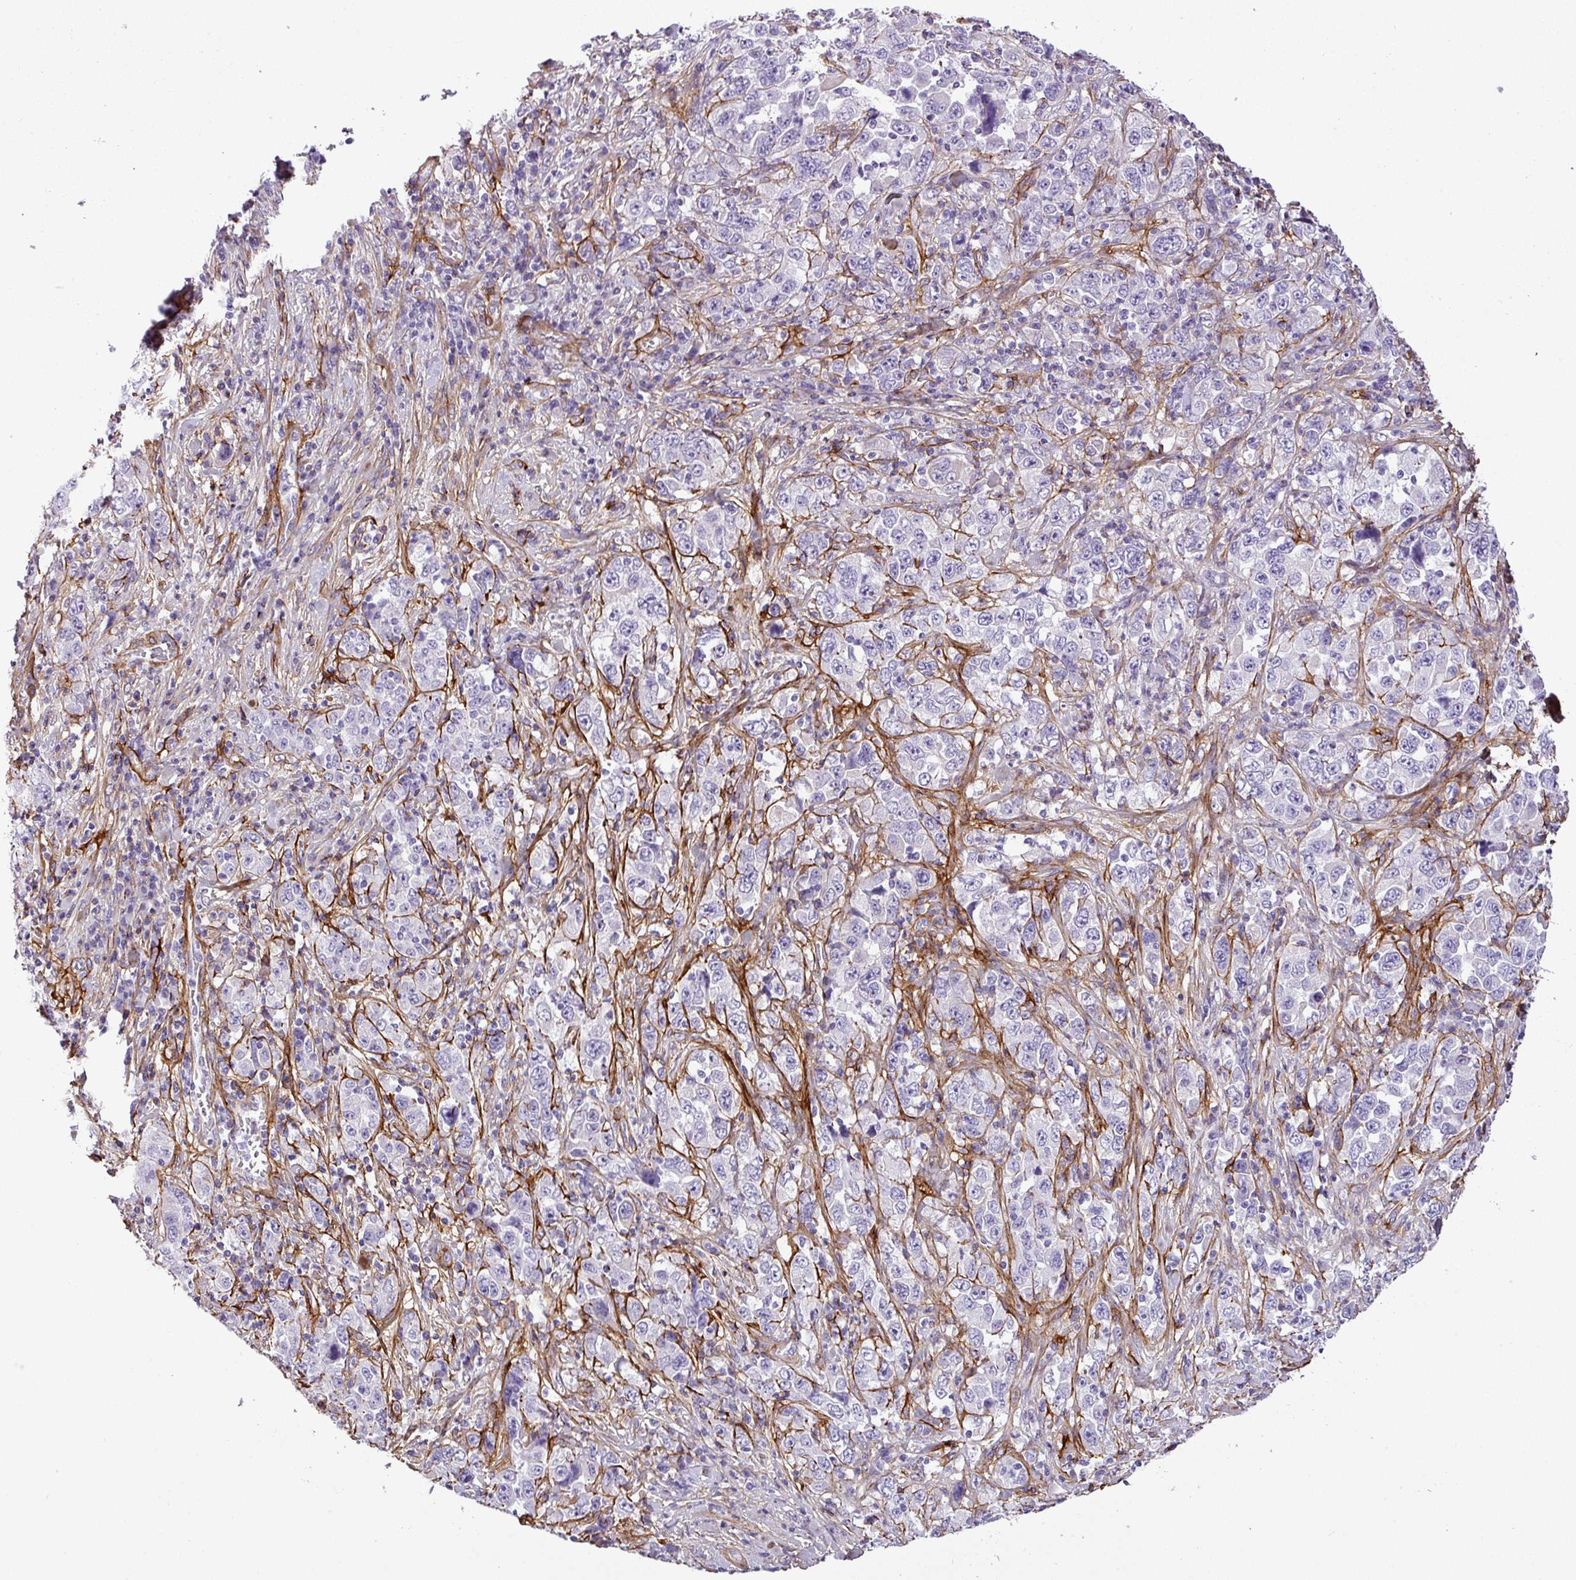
{"staining": {"intensity": "negative", "quantity": "none", "location": "none"}, "tissue": "stomach cancer", "cell_type": "Tumor cells", "image_type": "cancer", "snomed": [{"axis": "morphology", "description": "Normal tissue, NOS"}, {"axis": "morphology", "description": "Adenocarcinoma, NOS"}, {"axis": "topography", "description": "Stomach, upper"}, {"axis": "topography", "description": "Stomach"}], "caption": "Human stomach adenocarcinoma stained for a protein using immunohistochemistry (IHC) displays no positivity in tumor cells.", "gene": "PARD6G", "patient": {"sex": "male", "age": 59}}